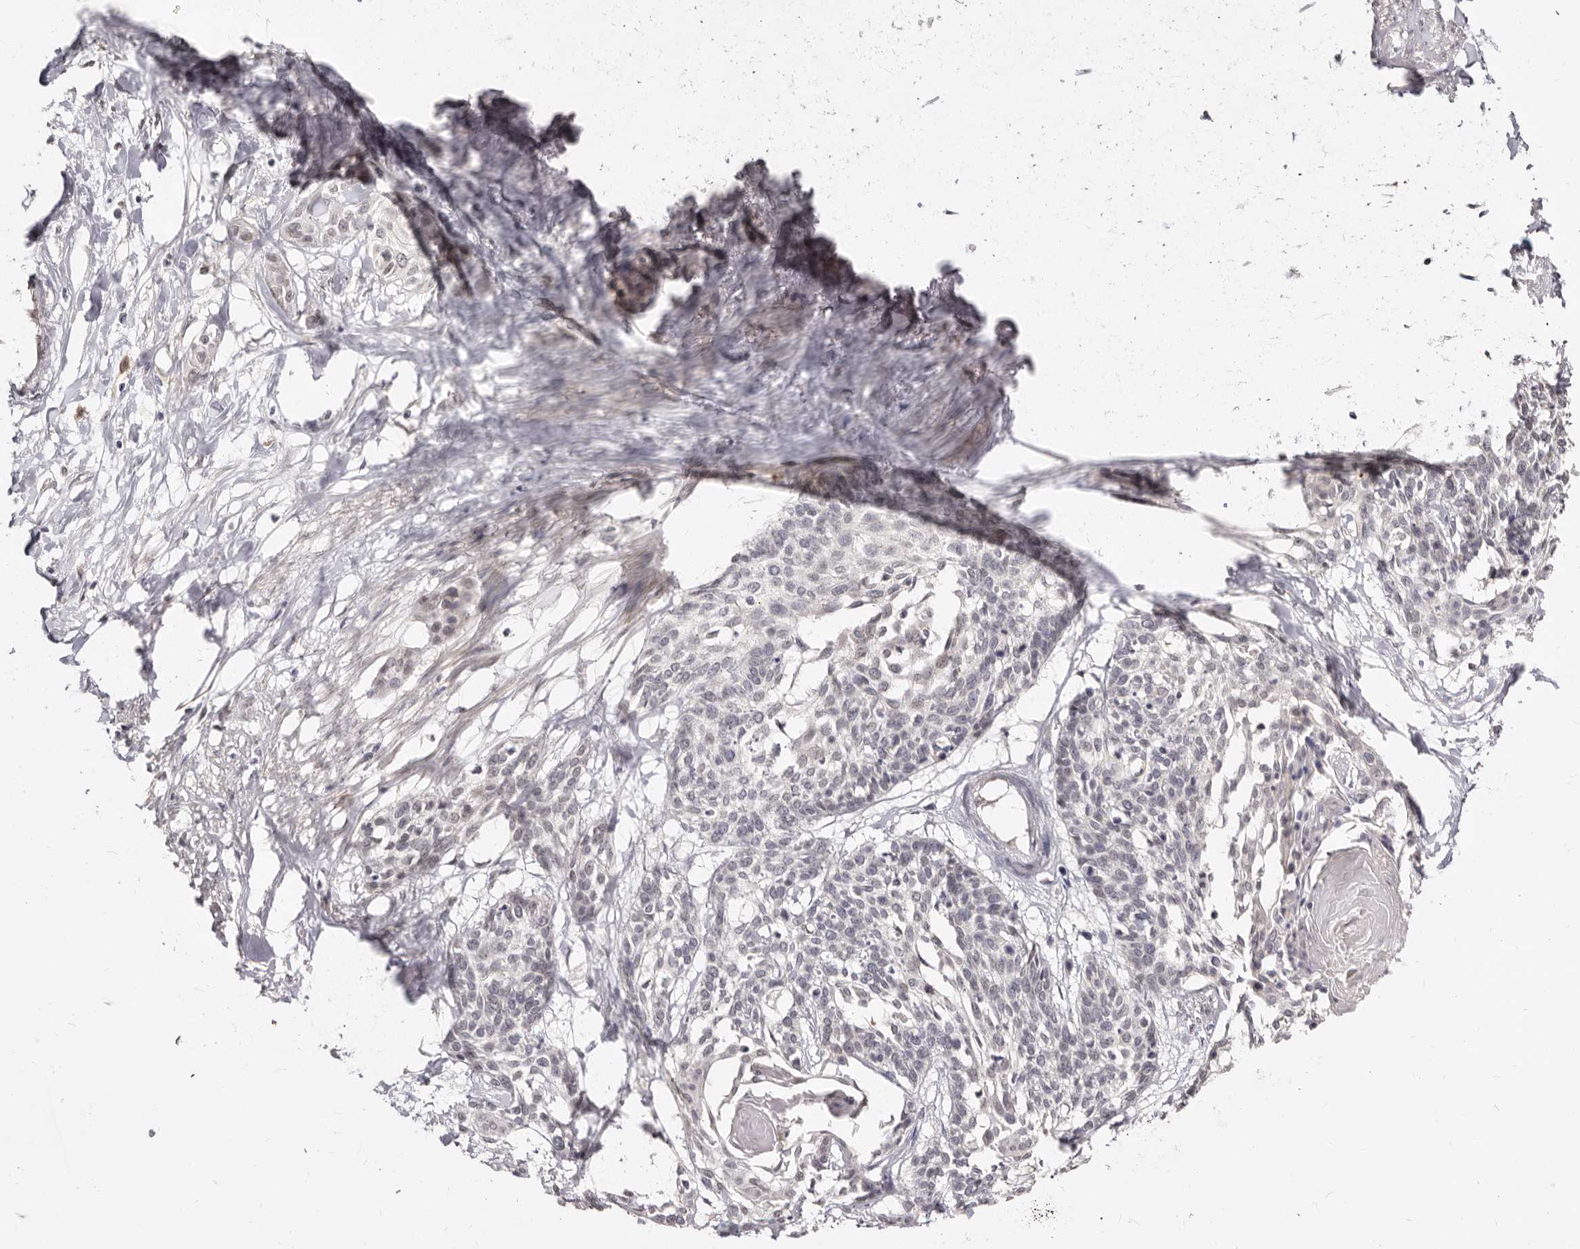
{"staining": {"intensity": "weak", "quantity": "<25%", "location": "nuclear"}, "tissue": "cervical cancer", "cell_type": "Tumor cells", "image_type": "cancer", "snomed": [{"axis": "morphology", "description": "Squamous cell carcinoma, NOS"}, {"axis": "topography", "description": "Cervix"}], "caption": "Tumor cells are negative for brown protein staining in cervical cancer. (DAB immunohistochemistry (IHC) visualized using brightfield microscopy, high magnification).", "gene": "LCORL", "patient": {"sex": "female", "age": 57}}